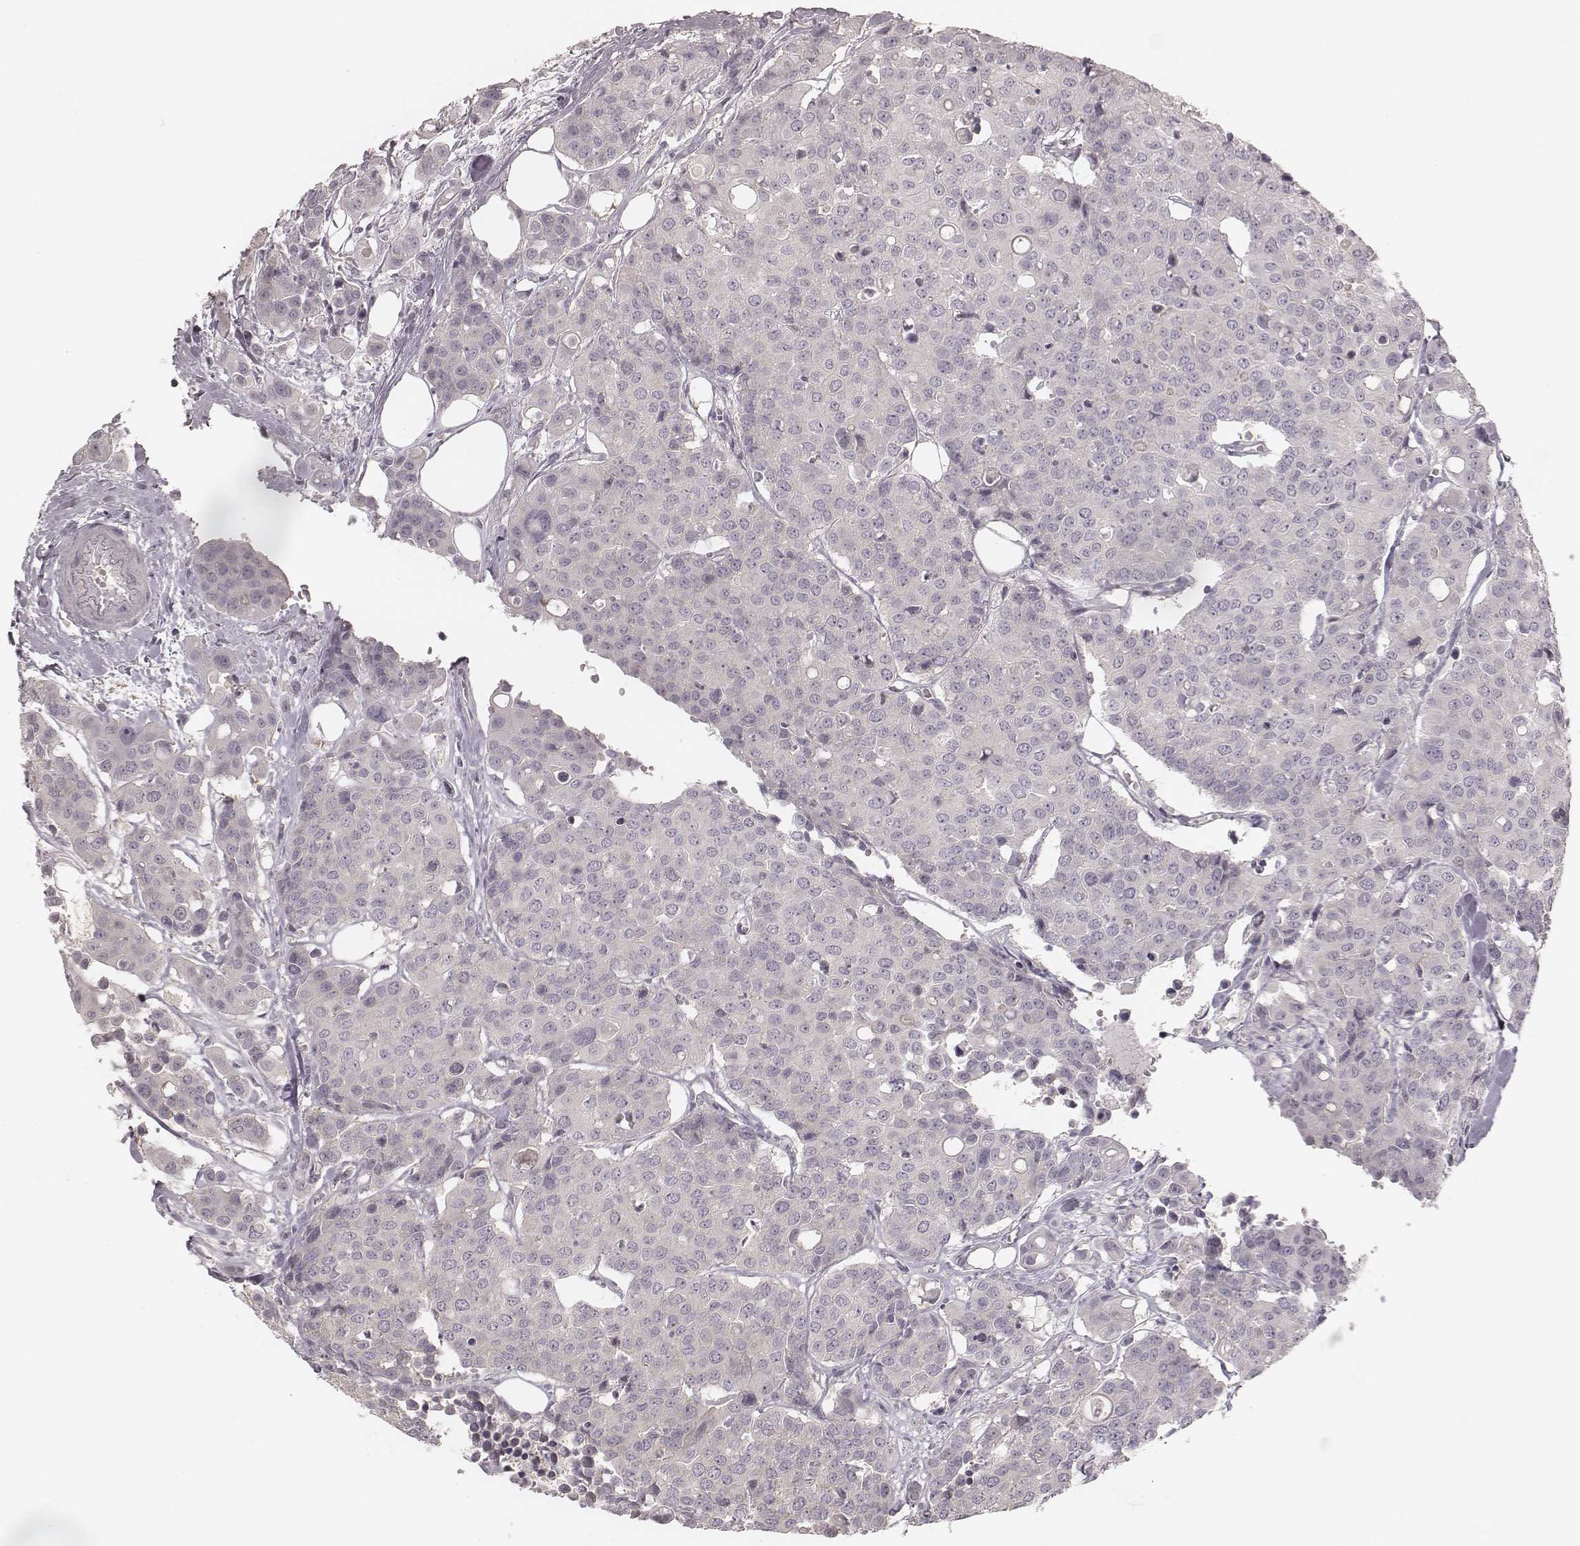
{"staining": {"intensity": "negative", "quantity": "none", "location": "none"}, "tissue": "carcinoid", "cell_type": "Tumor cells", "image_type": "cancer", "snomed": [{"axis": "morphology", "description": "Carcinoid, malignant, NOS"}, {"axis": "topography", "description": "Colon"}], "caption": "There is no significant positivity in tumor cells of malignant carcinoid.", "gene": "TDRD5", "patient": {"sex": "male", "age": 81}}